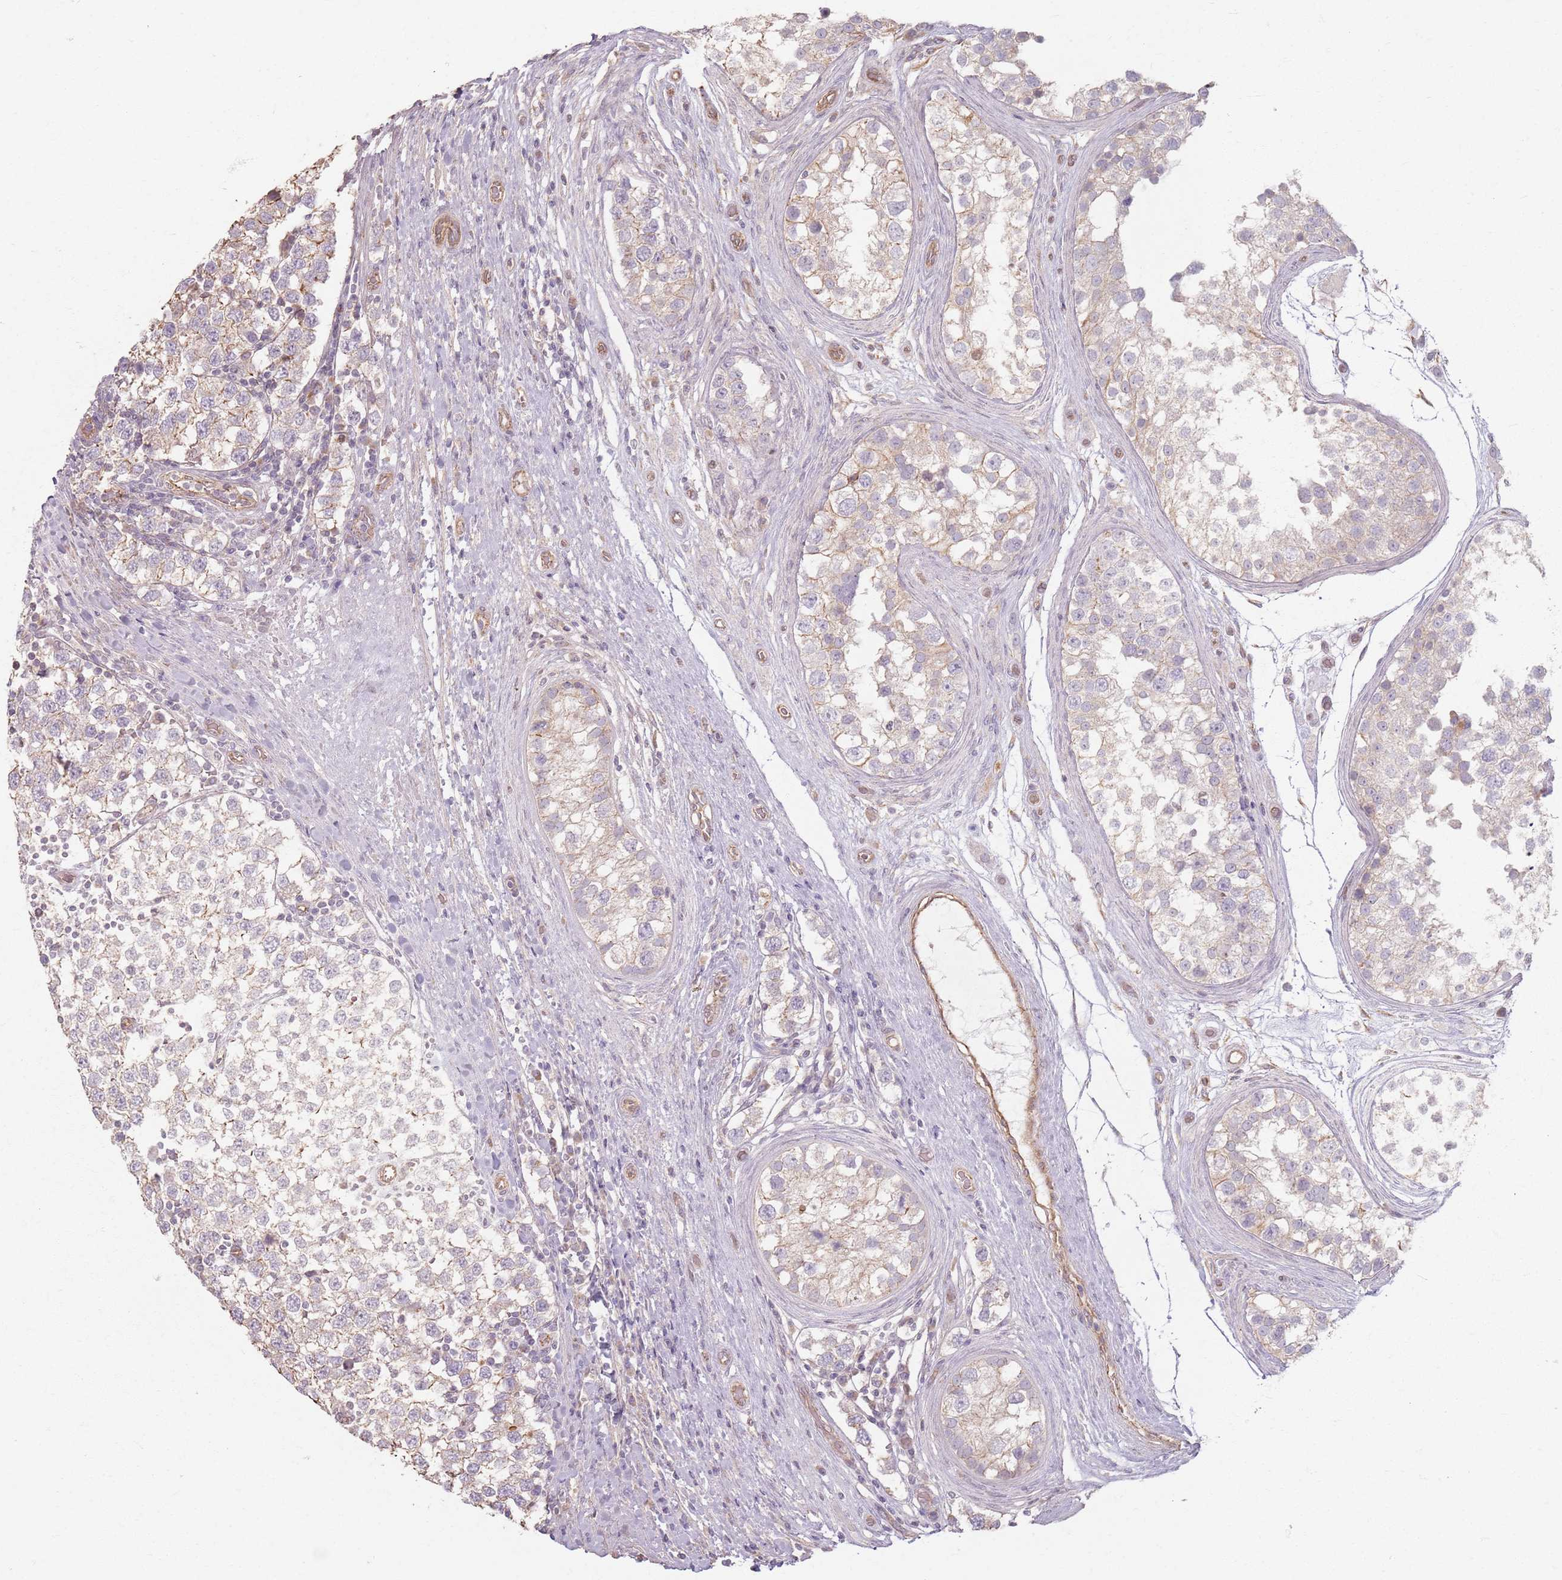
{"staining": {"intensity": "weak", "quantity": "<25%", "location": "cytoplasmic/membranous"}, "tissue": "testis cancer", "cell_type": "Tumor cells", "image_type": "cancer", "snomed": [{"axis": "morphology", "description": "Seminoma, NOS"}, {"axis": "topography", "description": "Testis"}], "caption": "There is no significant expression in tumor cells of testis cancer (seminoma).", "gene": "KCNA5", "patient": {"sex": "male", "age": 34}}